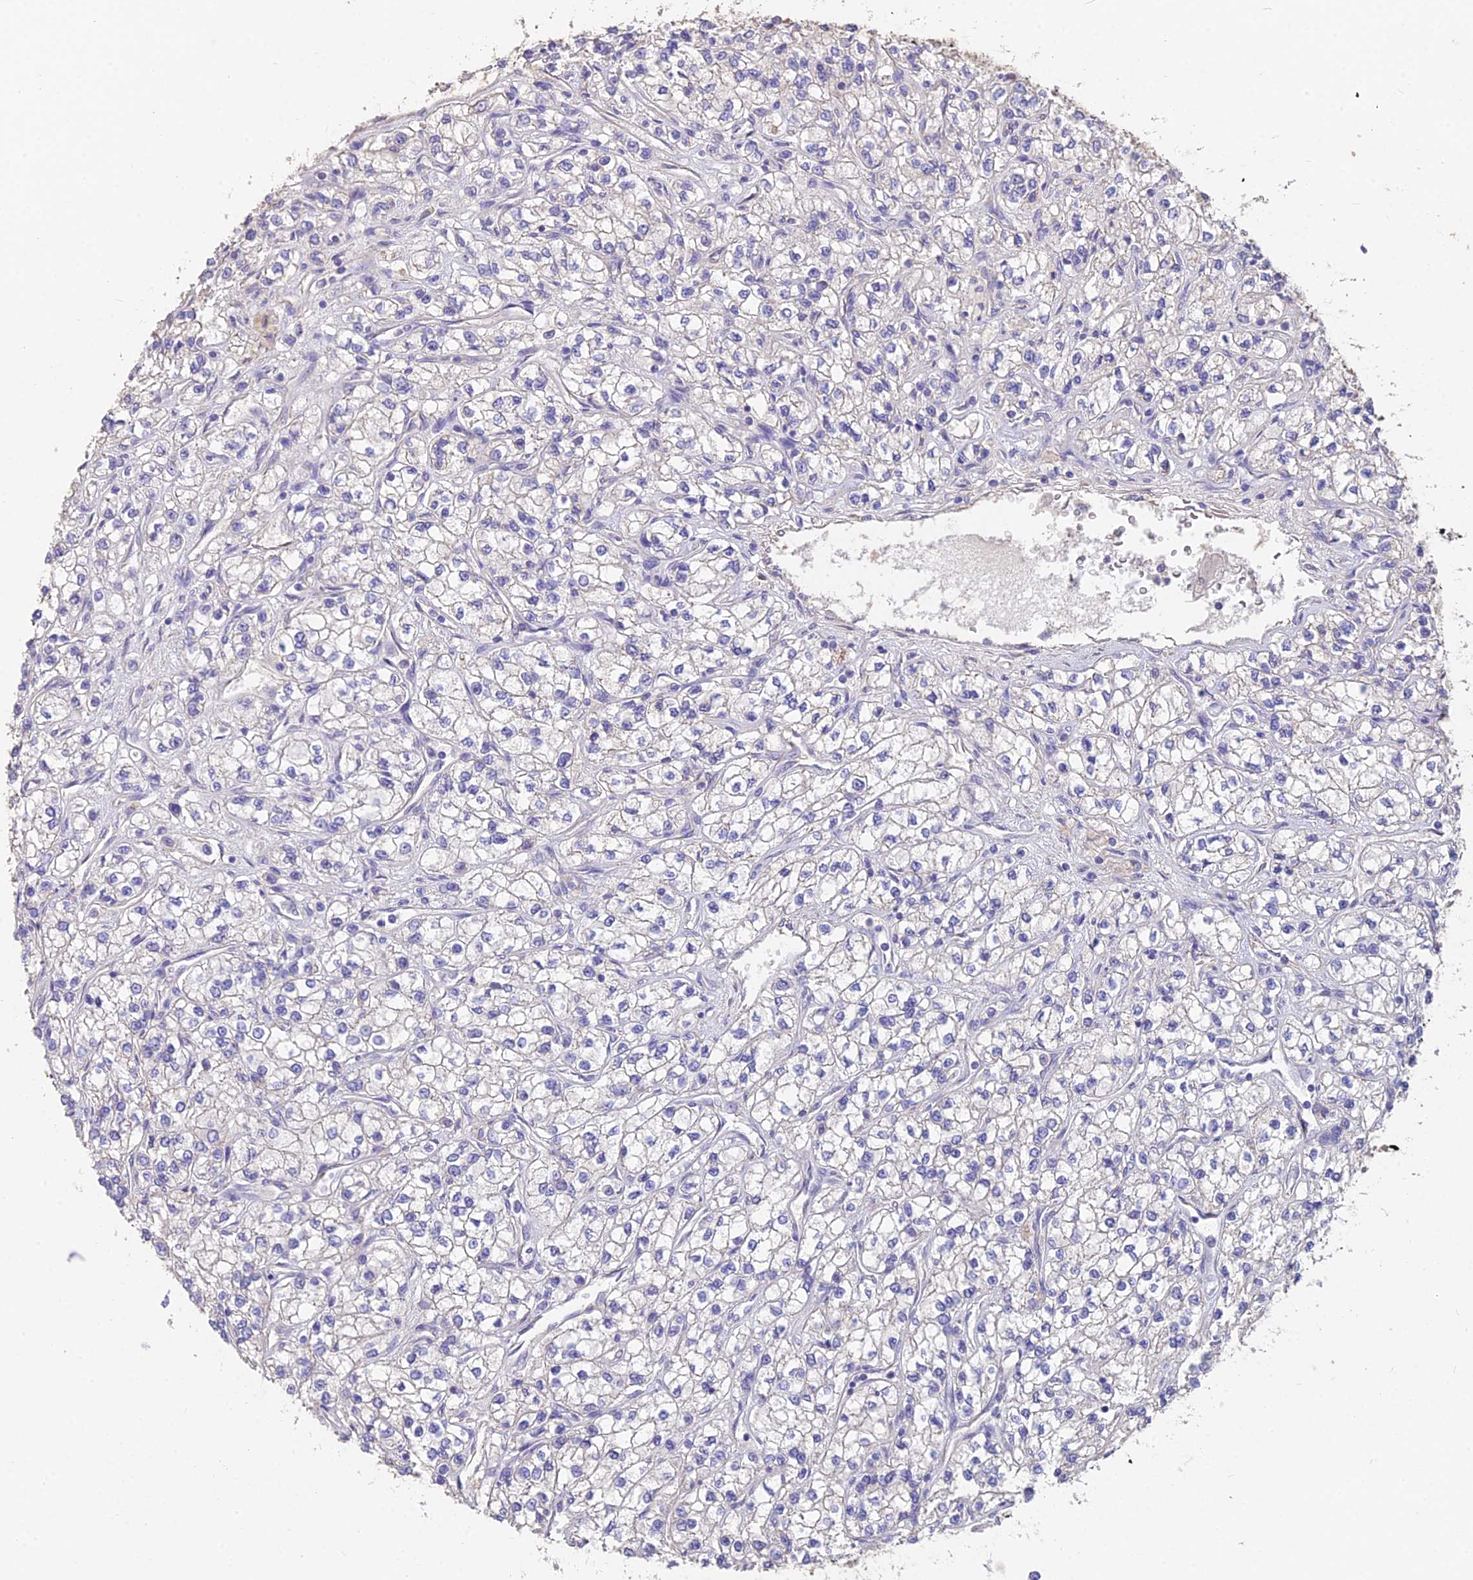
{"staining": {"intensity": "negative", "quantity": "none", "location": "none"}, "tissue": "renal cancer", "cell_type": "Tumor cells", "image_type": "cancer", "snomed": [{"axis": "morphology", "description": "Adenocarcinoma, NOS"}, {"axis": "topography", "description": "Kidney"}], "caption": "Immunohistochemical staining of human renal cancer (adenocarcinoma) demonstrates no significant positivity in tumor cells.", "gene": "FAM168B", "patient": {"sex": "male", "age": 80}}